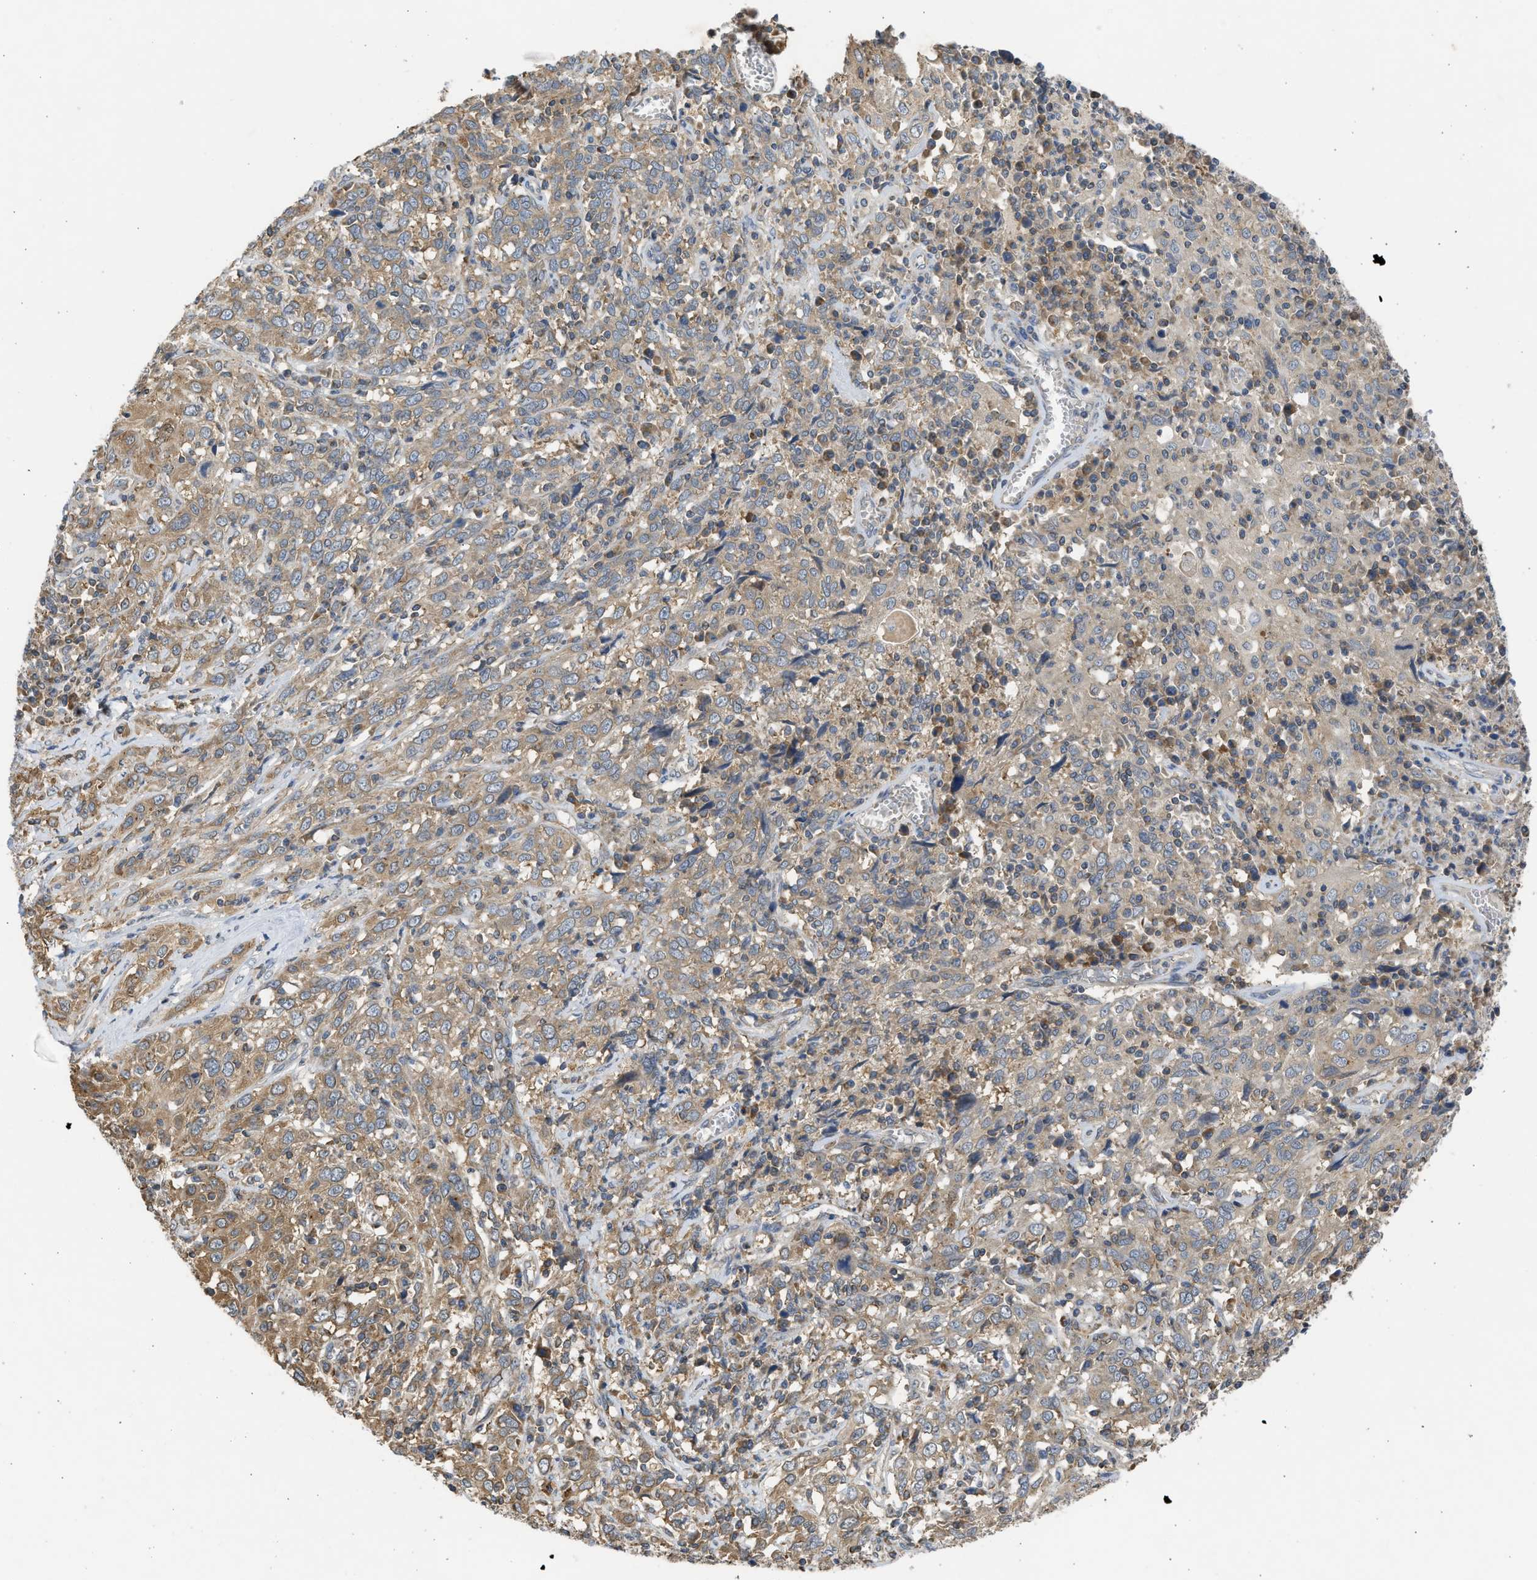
{"staining": {"intensity": "moderate", "quantity": ">75%", "location": "cytoplasmic/membranous"}, "tissue": "cervical cancer", "cell_type": "Tumor cells", "image_type": "cancer", "snomed": [{"axis": "morphology", "description": "Squamous cell carcinoma, NOS"}, {"axis": "topography", "description": "Cervix"}], "caption": "Tumor cells exhibit medium levels of moderate cytoplasmic/membranous positivity in about >75% of cells in cervical cancer (squamous cell carcinoma).", "gene": "CYP1A1", "patient": {"sex": "female", "age": 46}}